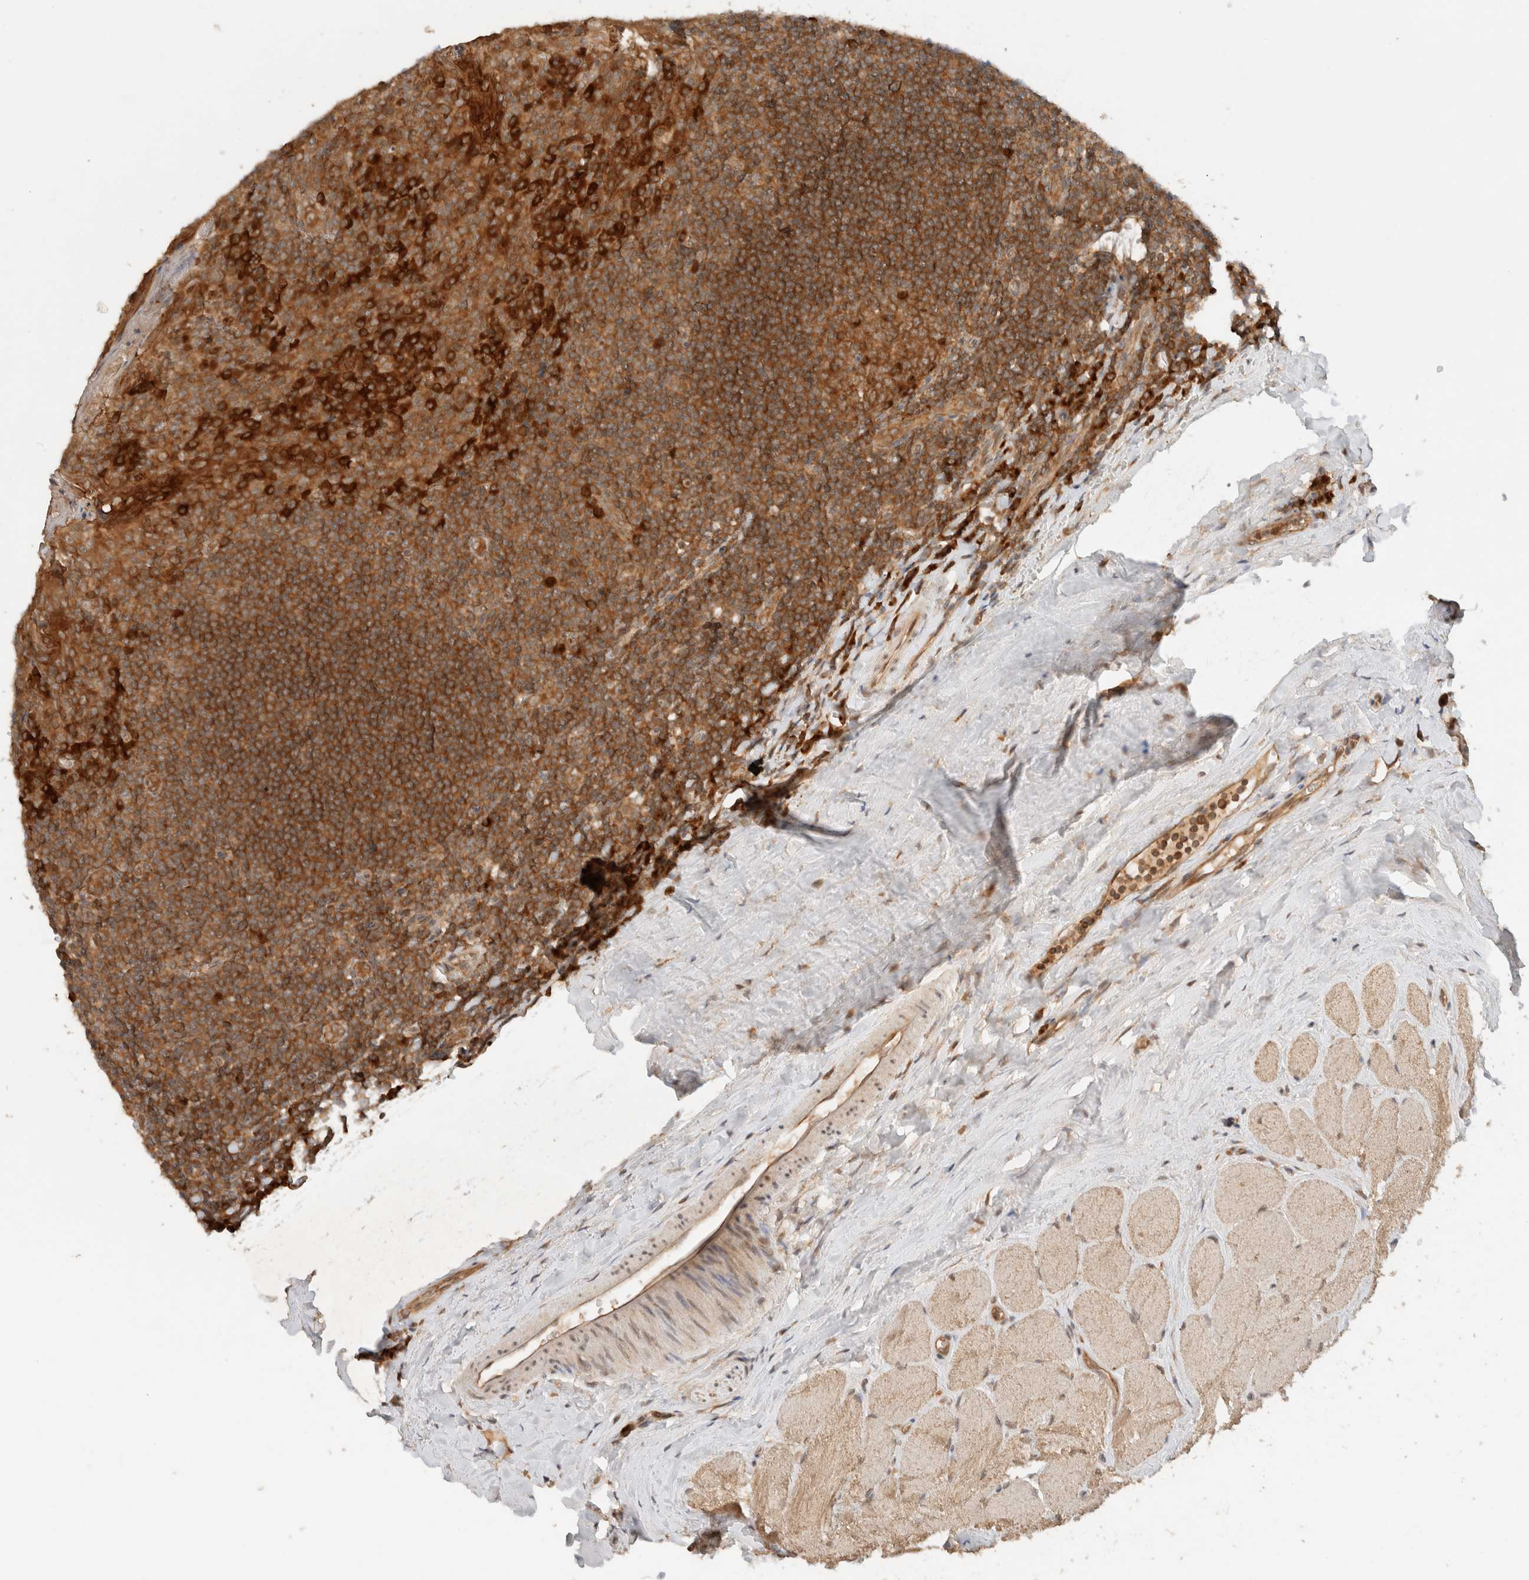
{"staining": {"intensity": "strong", "quantity": ">75%", "location": "cytoplasmic/membranous"}, "tissue": "tonsil", "cell_type": "Germinal center cells", "image_type": "normal", "snomed": [{"axis": "morphology", "description": "Normal tissue, NOS"}, {"axis": "topography", "description": "Tonsil"}], "caption": "Tonsil stained with IHC exhibits strong cytoplasmic/membranous positivity in approximately >75% of germinal center cells.", "gene": "ARFGEF2", "patient": {"sex": "male", "age": 27}}